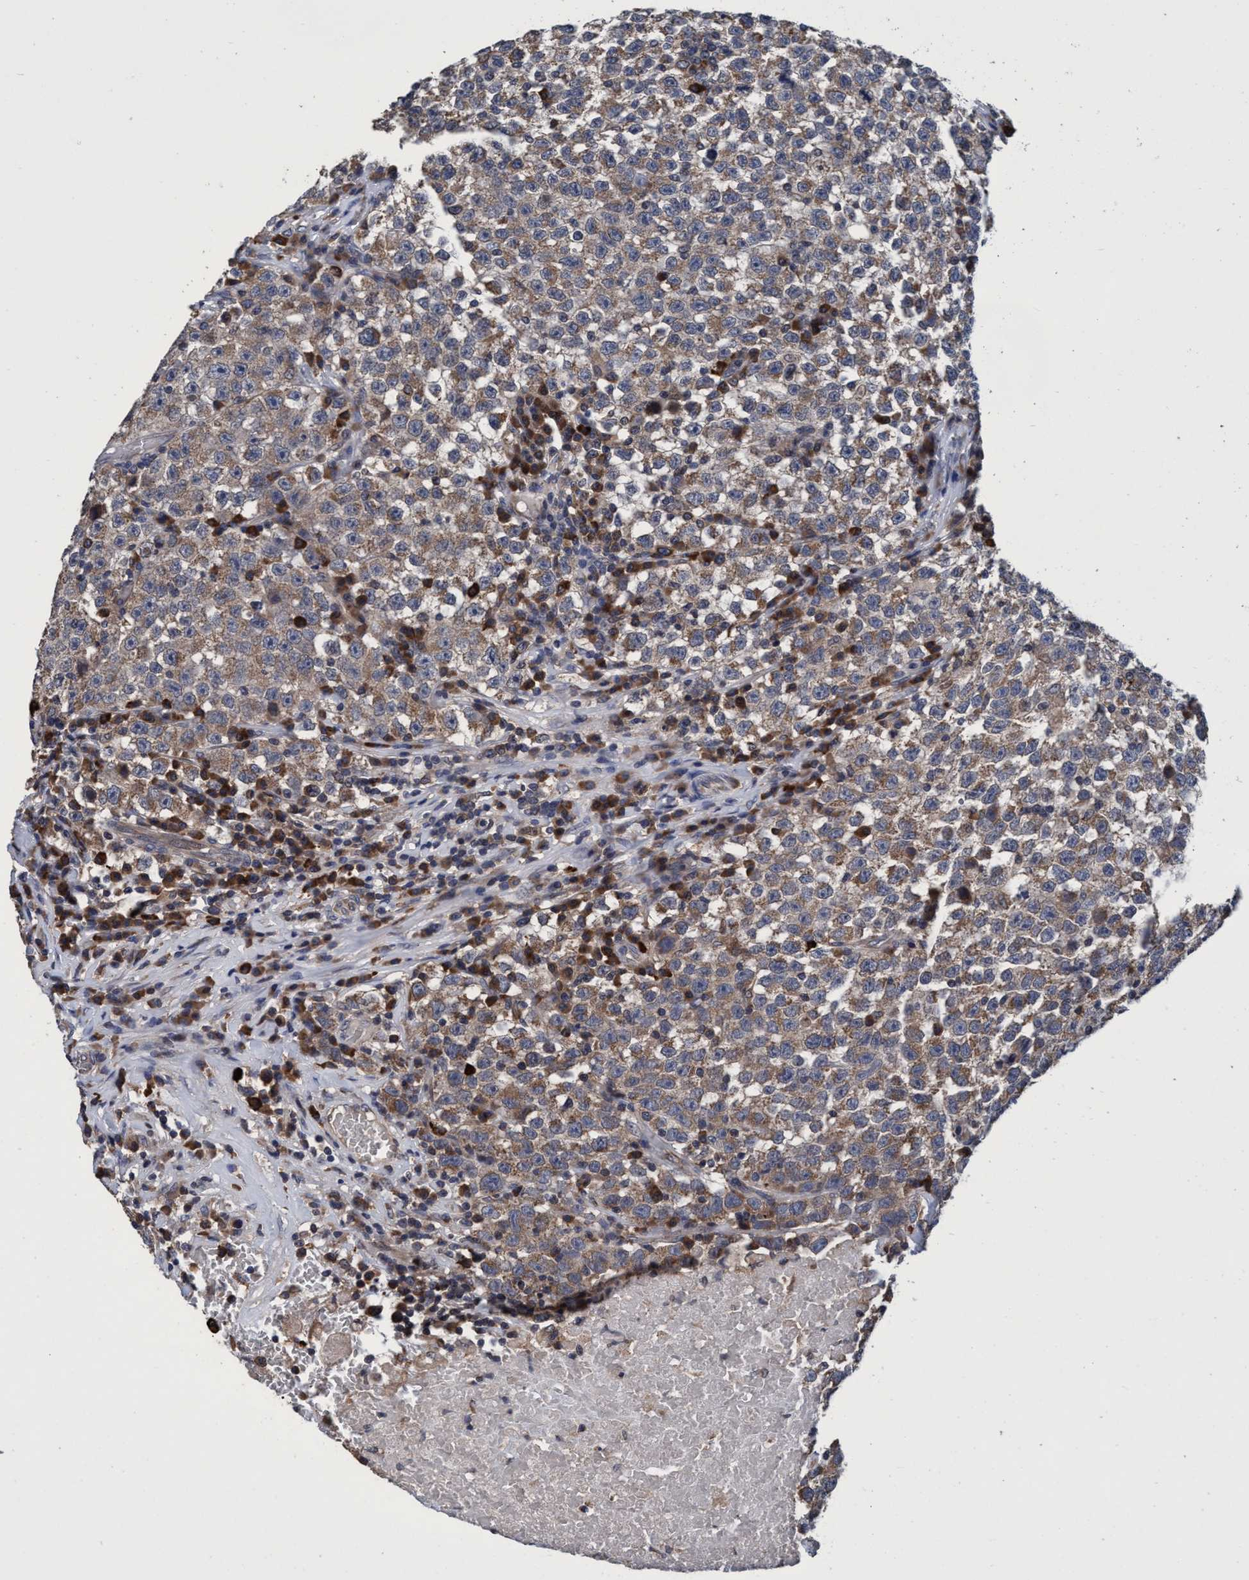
{"staining": {"intensity": "weak", "quantity": ">75%", "location": "cytoplasmic/membranous"}, "tissue": "testis cancer", "cell_type": "Tumor cells", "image_type": "cancer", "snomed": [{"axis": "morphology", "description": "Seminoma, NOS"}, {"axis": "topography", "description": "Testis"}], "caption": "A high-resolution micrograph shows immunohistochemistry staining of testis seminoma, which shows weak cytoplasmic/membranous positivity in about >75% of tumor cells. (IHC, brightfield microscopy, high magnification).", "gene": "CALCOCO2", "patient": {"sex": "male", "age": 22}}